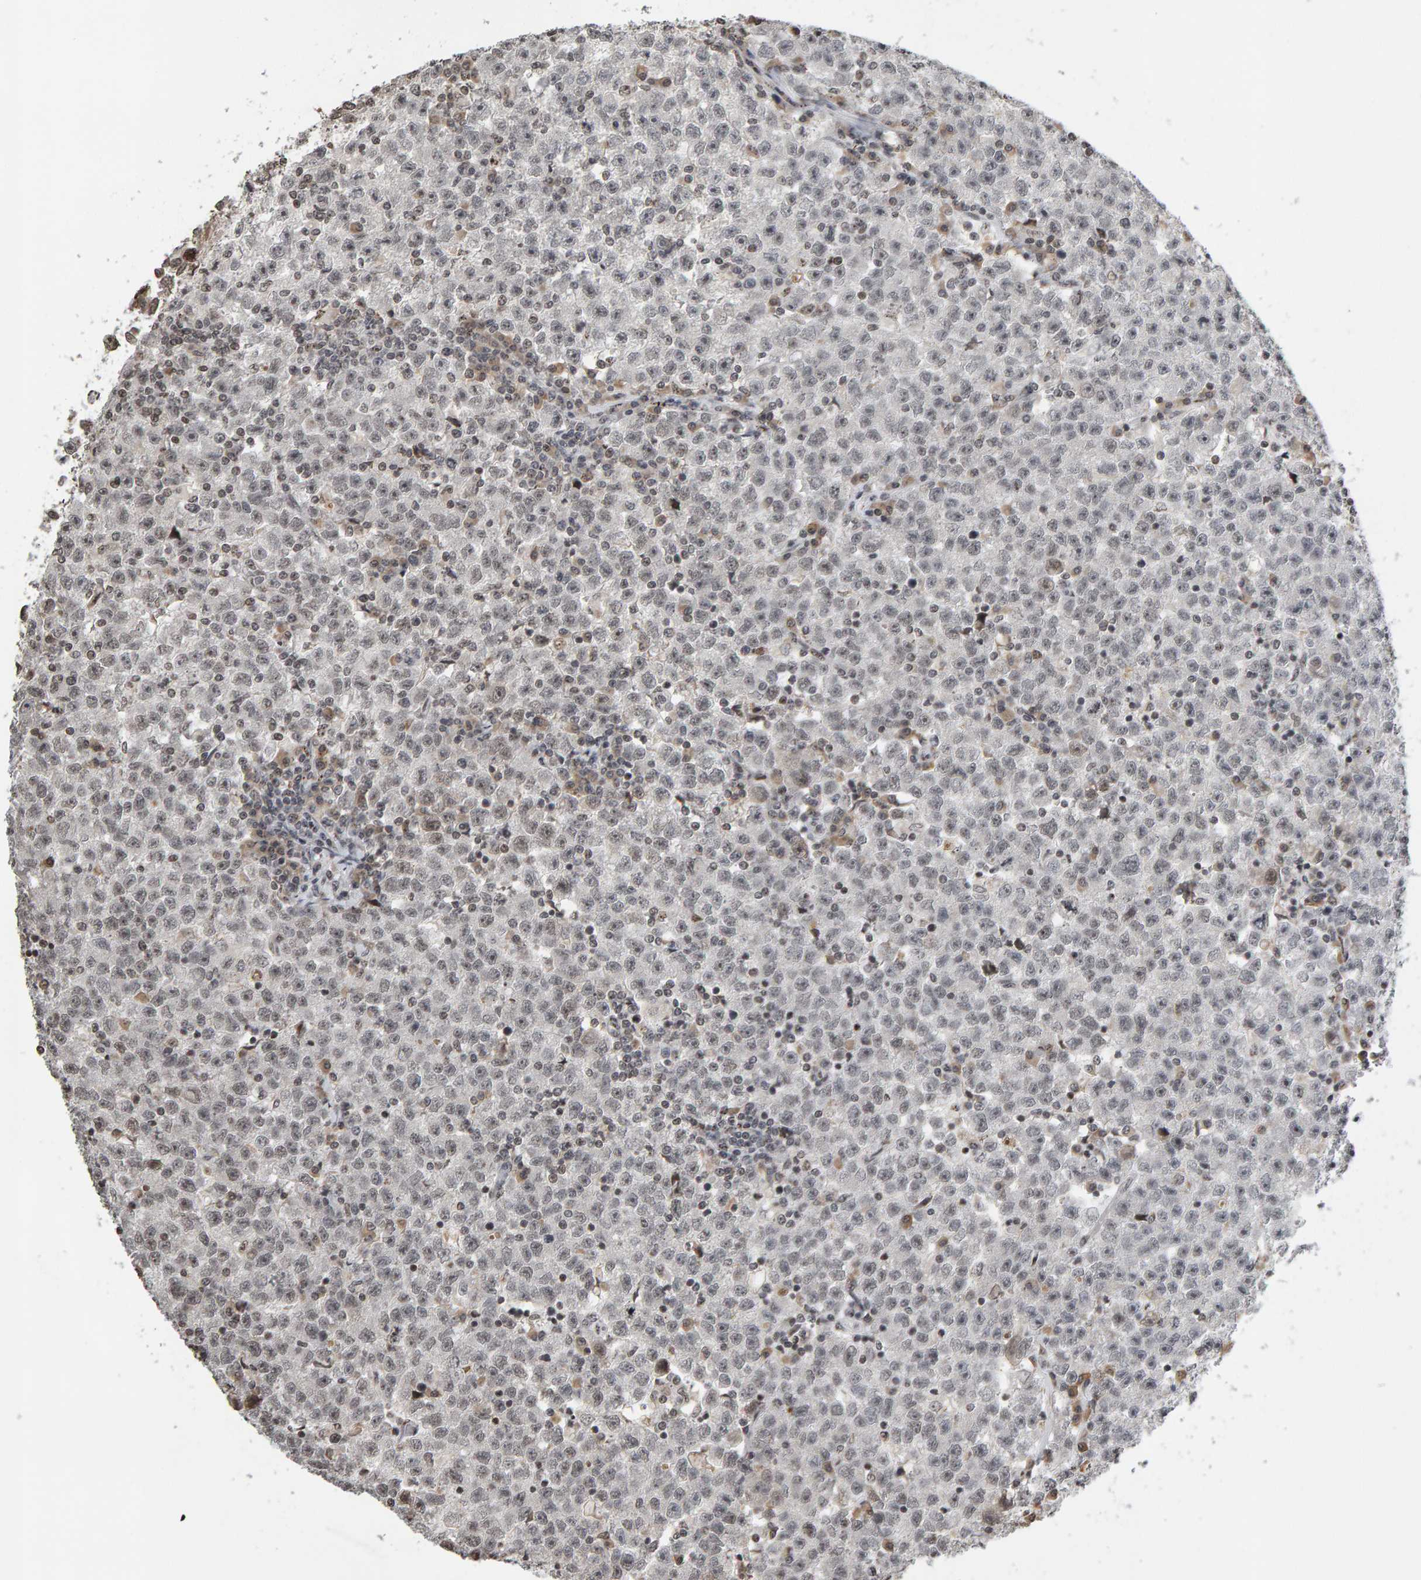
{"staining": {"intensity": "weak", "quantity": "<25%", "location": "nuclear"}, "tissue": "testis cancer", "cell_type": "Tumor cells", "image_type": "cancer", "snomed": [{"axis": "morphology", "description": "Seminoma, NOS"}, {"axis": "topography", "description": "Testis"}], "caption": "Immunohistochemical staining of human testis cancer (seminoma) exhibits no significant expression in tumor cells. (Immunohistochemistry, brightfield microscopy, high magnification).", "gene": "TRAM1", "patient": {"sex": "male", "age": 22}}